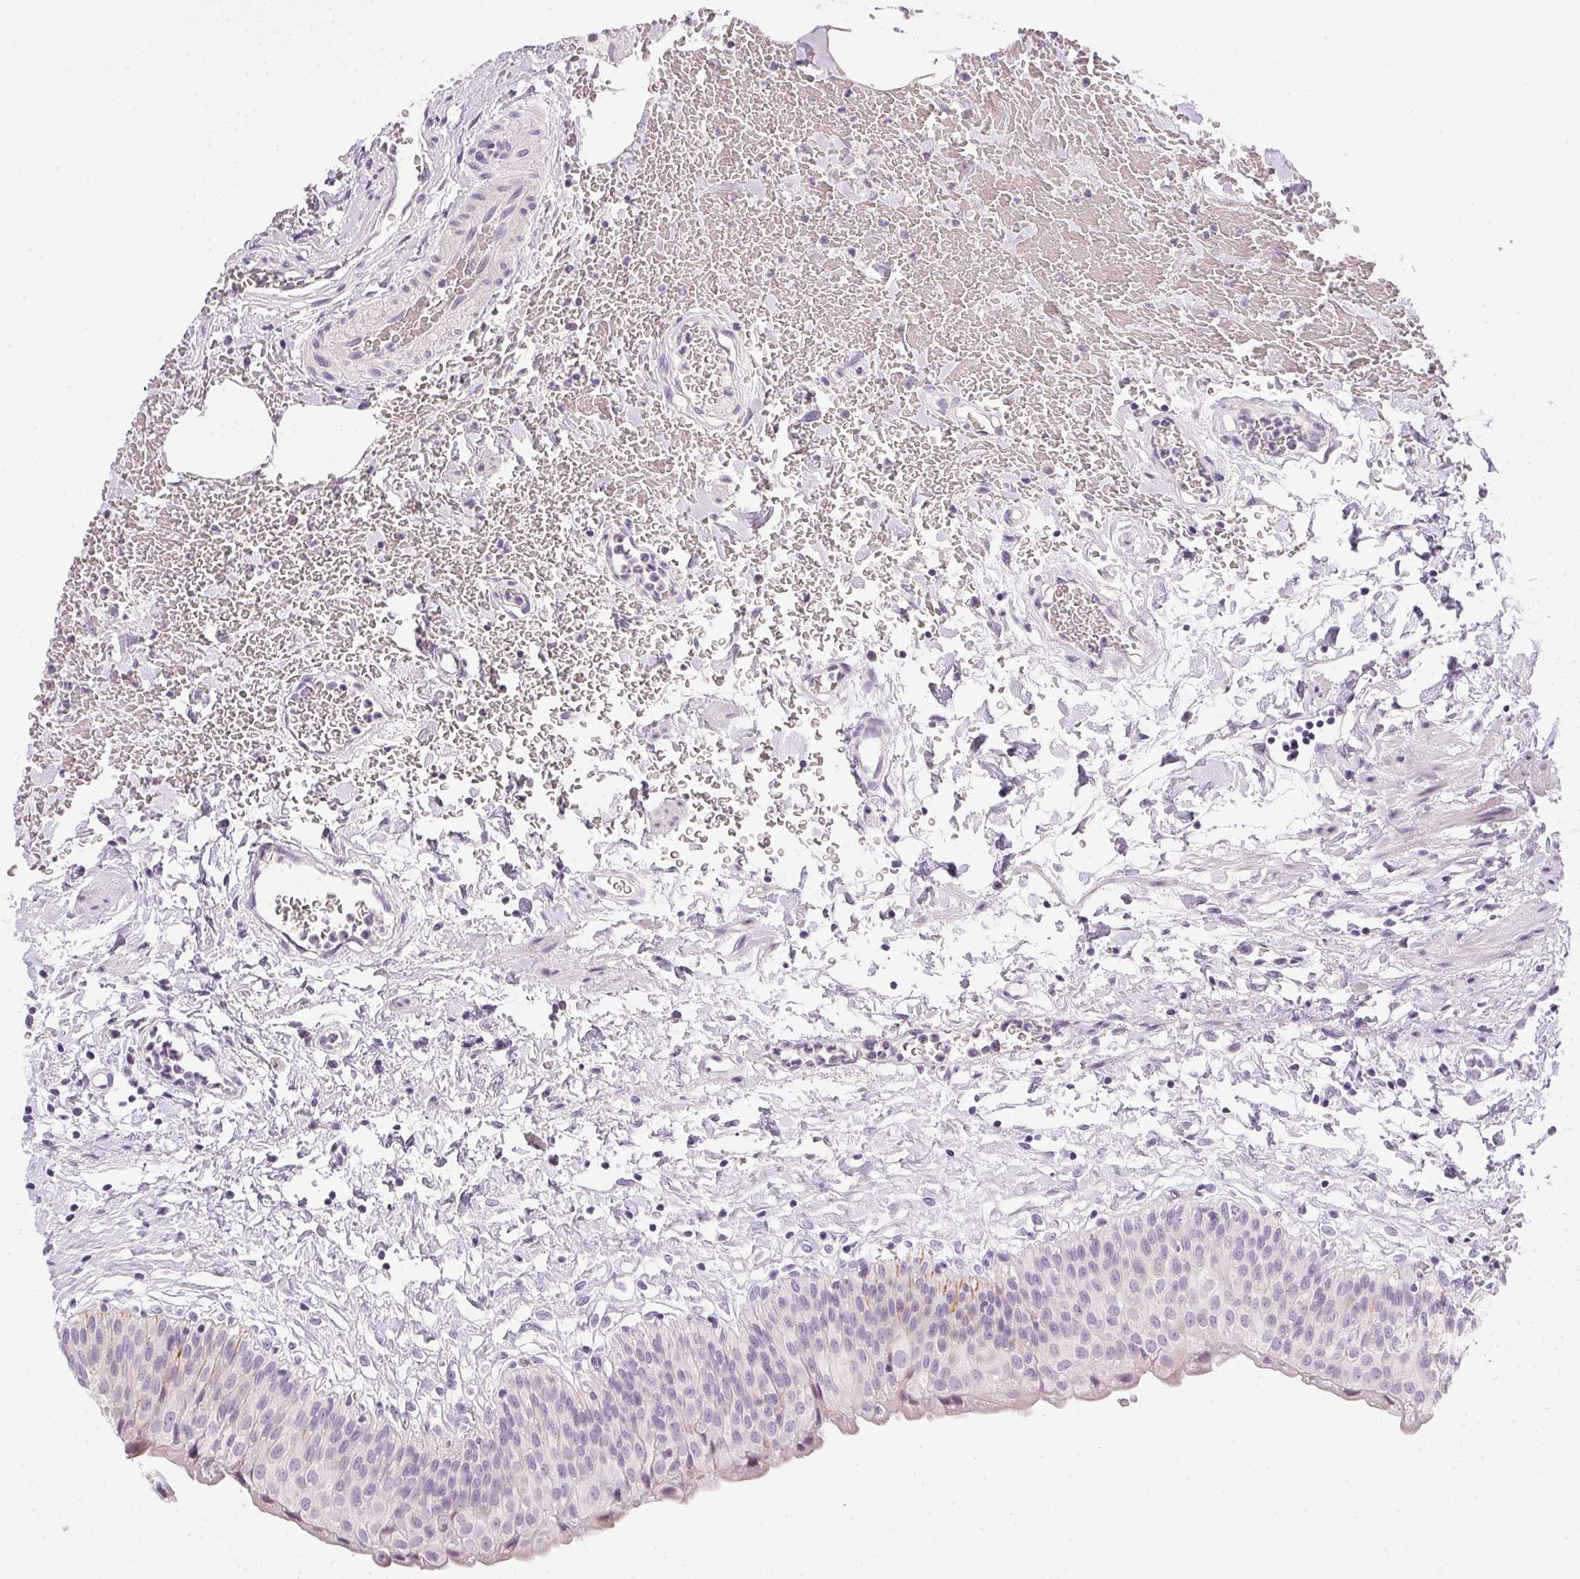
{"staining": {"intensity": "negative", "quantity": "none", "location": "none"}, "tissue": "urinary bladder", "cell_type": "Urothelial cells", "image_type": "normal", "snomed": [{"axis": "morphology", "description": "Normal tissue, NOS"}, {"axis": "topography", "description": "Urinary bladder"}], "caption": "Immunohistochemical staining of benign urinary bladder demonstrates no significant positivity in urothelial cells.", "gene": "GSDMC", "patient": {"sex": "male", "age": 55}}